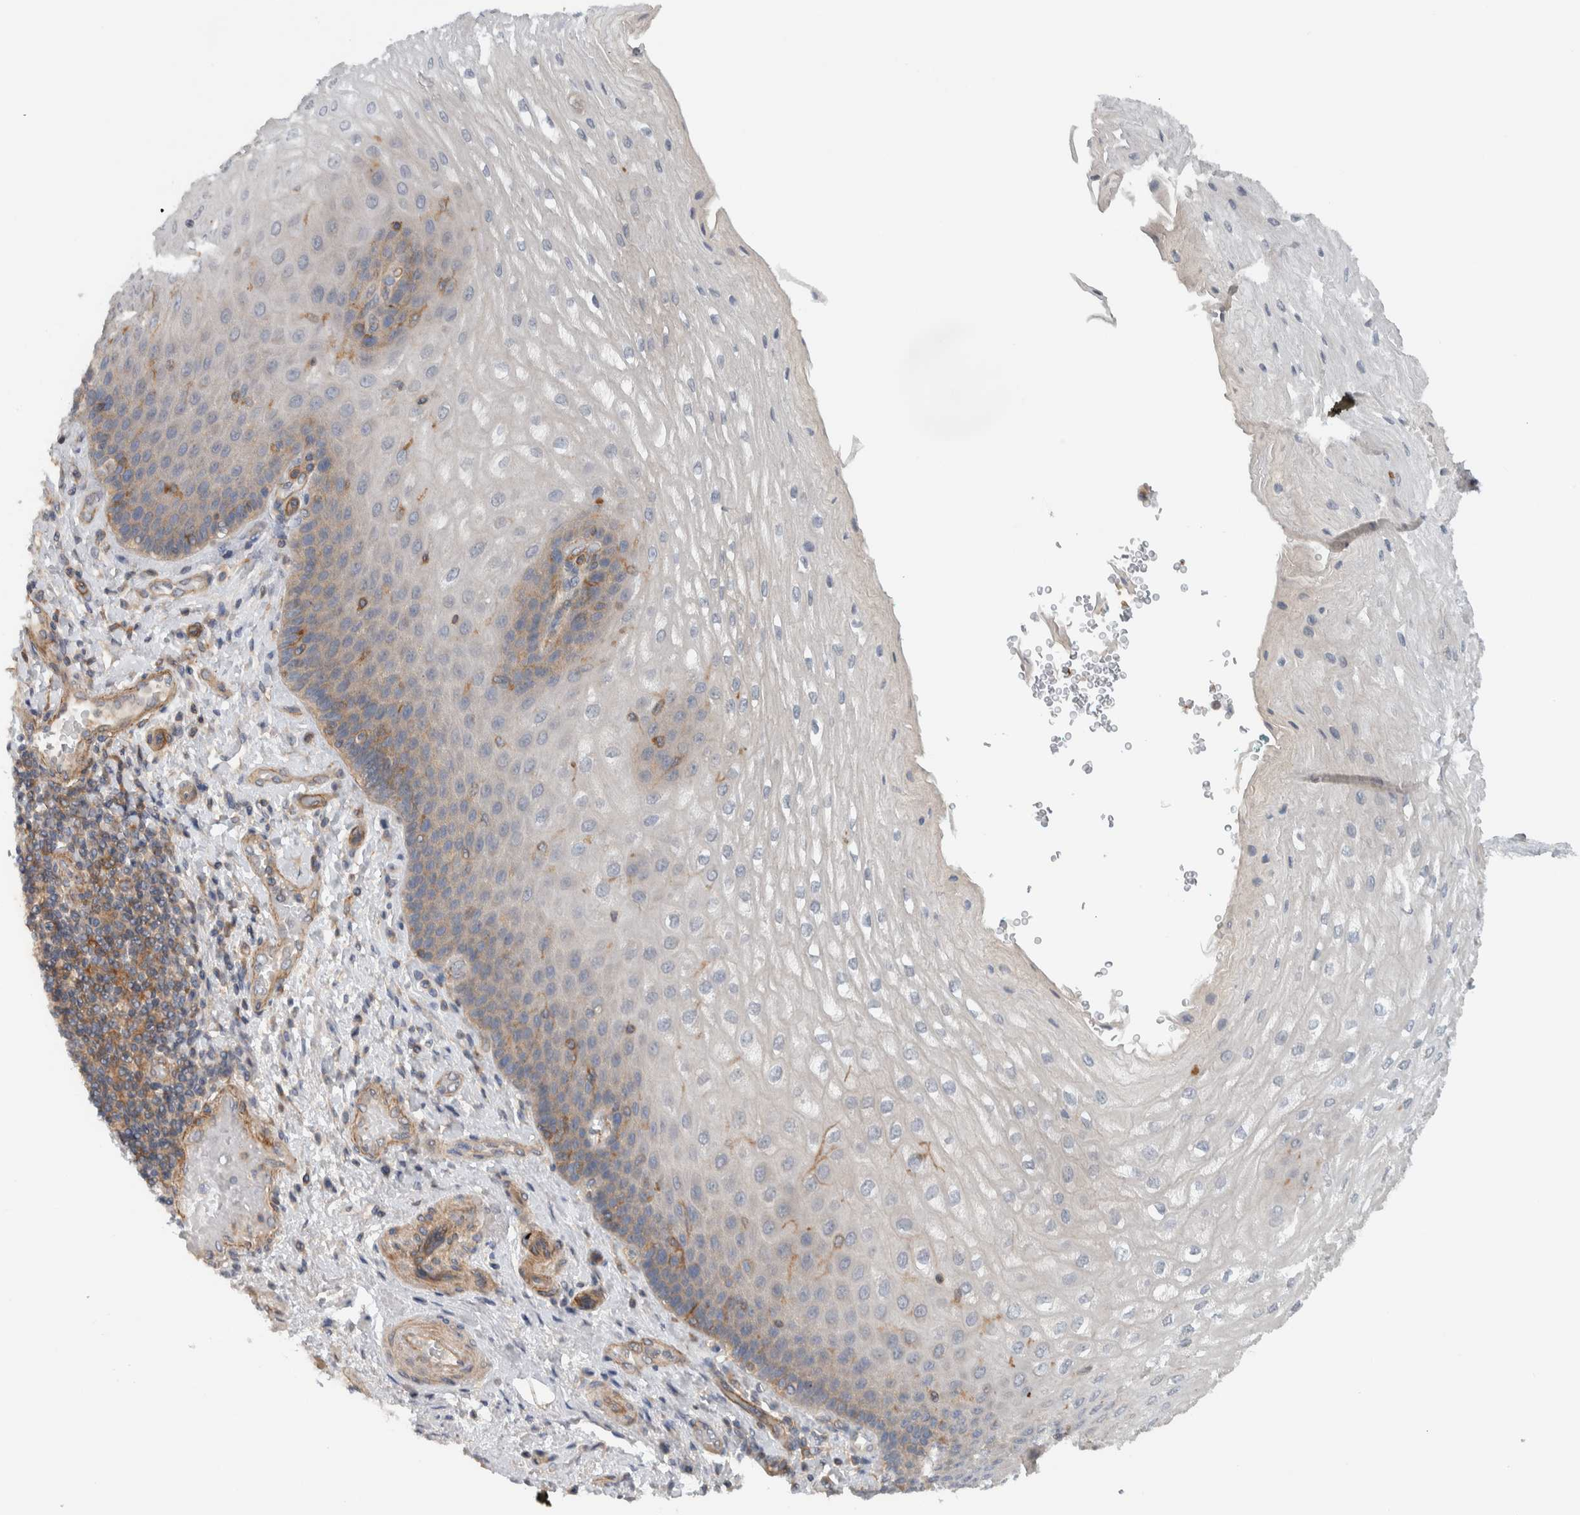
{"staining": {"intensity": "weak", "quantity": "25%-75%", "location": "cytoplasmic/membranous"}, "tissue": "esophagus", "cell_type": "Squamous epithelial cells", "image_type": "normal", "snomed": [{"axis": "morphology", "description": "Normal tissue, NOS"}, {"axis": "topography", "description": "Esophagus"}], "caption": "Protein staining of unremarkable esophagus exhibits weak cytoplasmic/membranous expression in about 25%-75% of squamous epithelial cells. Using DAB (3,3'-diaminobenzidine) (brown) and hematoxylin (blue) stains, captured at high magnification using brightfield microscopy.", "gene": "MPRIP", "patient": {"sex": "male", "age": 54}}